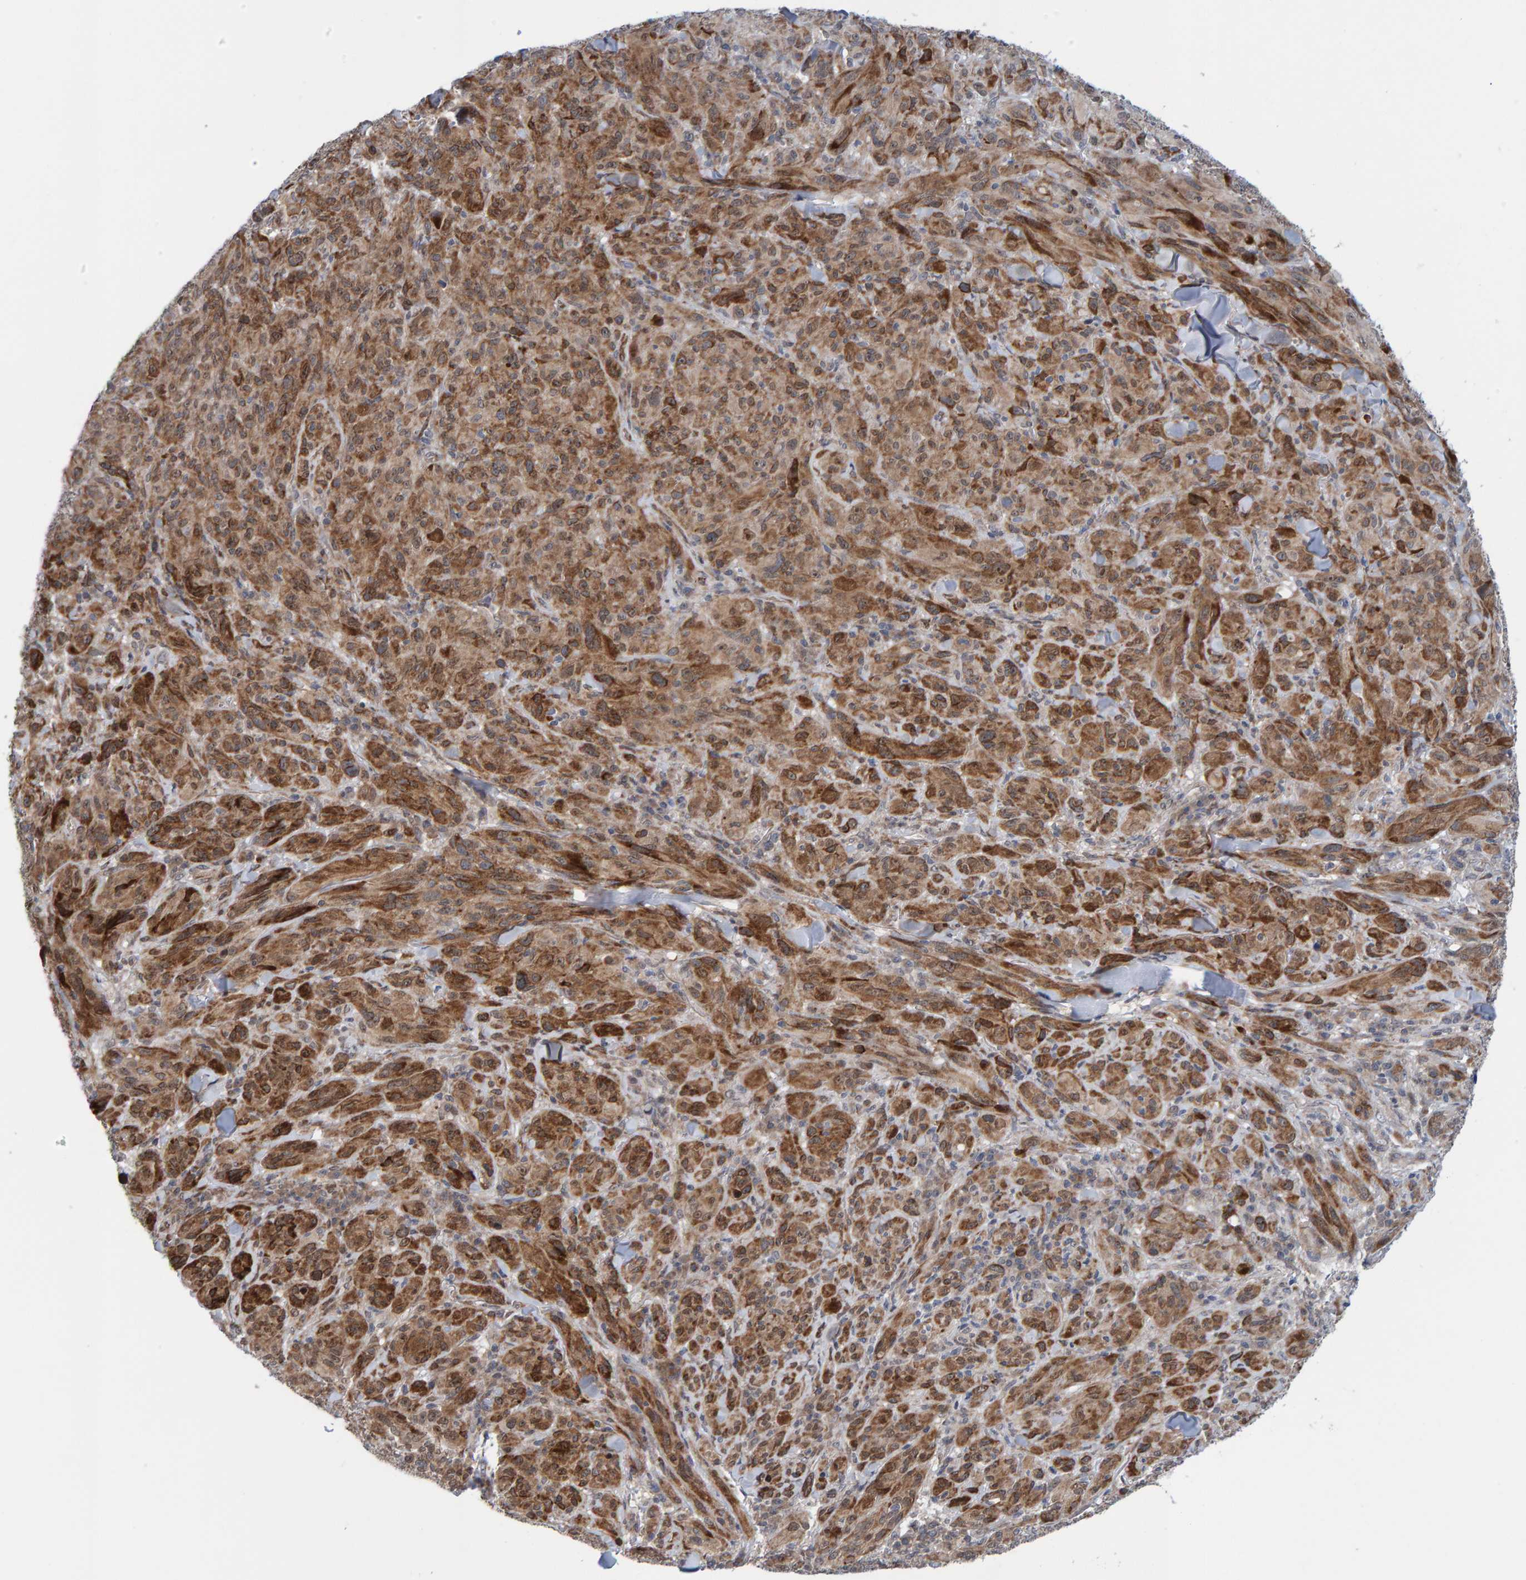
{"staining": {"intensity": "moderate", "quantity": ">75%", "location": "cytoplasmic/membranous"}, "tissue": "melanoma", "cell_type": "Tumor cells", "image_type": "cancer", "snomed": [{"axis": "morphology", "description": "Malignant melanoma, NOS"}, {"axis": "topography", "description": "Skin of head"}], "caption": "An immunohistochemistry image of tumor tissue is shown. Protein staining in brown highlights moderate cytoplasmic/membranous positivity in malignant melanoma within tumor cells.", "gene": "MFSD6L", "patient": {"sex": "male", "age": 96}}